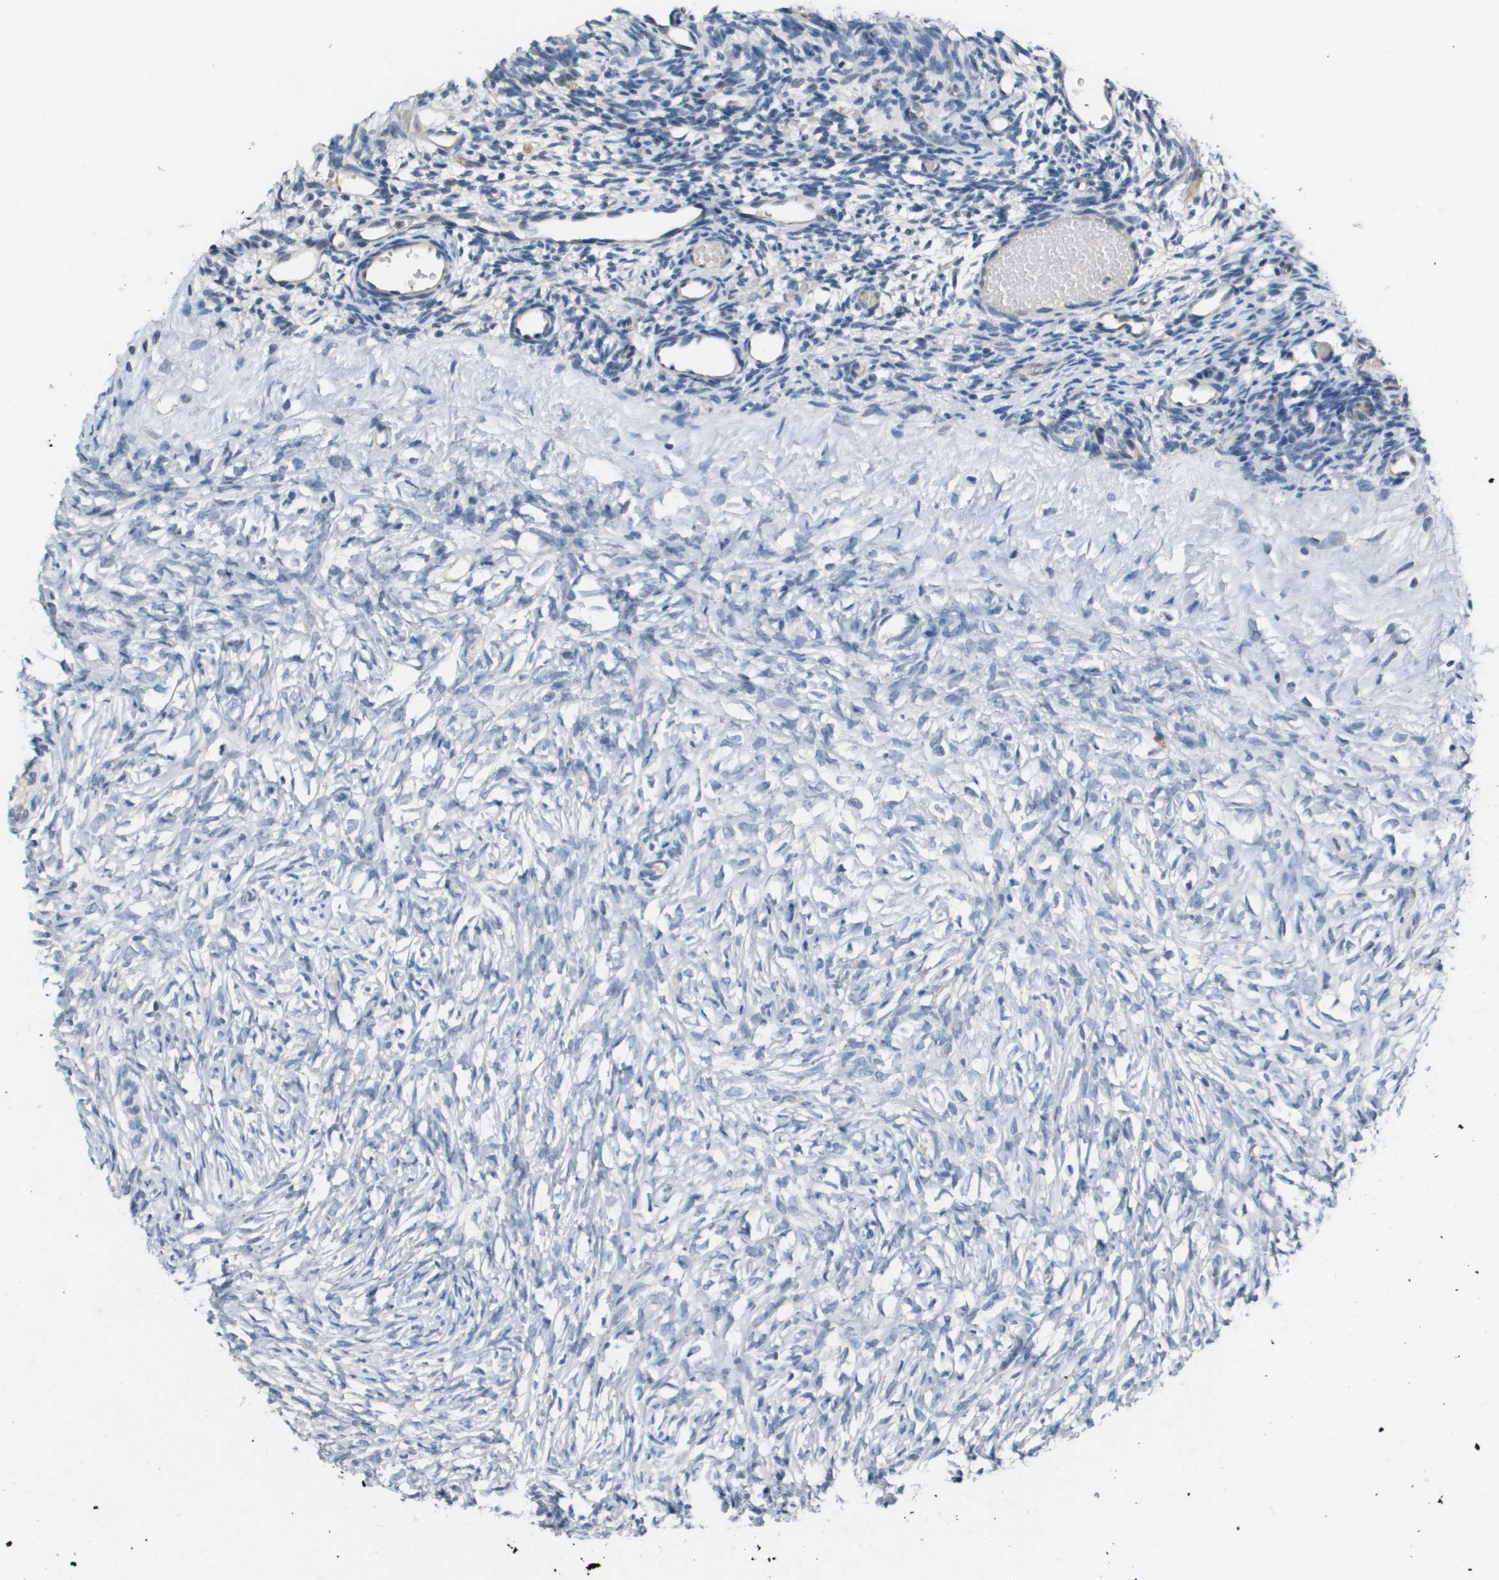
{"staining": {"intensity": "weak", "quantity": "<25%", "location": "cytoplasmic/membranous"}, "tissue": "ovary", "cell_type": "Follicle cells", "image_type": "normal", "snomed": [{"axis": "morphology", "description": "Normal tissue, NOS"}, {"axis": "topography", "description": "Ovary"}], "caption": "Immunohistochemical staining of normal ovary reveals no significant staining in follicle cells. (DAB (3,3'-diaminobenzidine) immunohistochemistry with hematoxylin counter stain).", "gene": "CAPN11", "patient": {"sex": "female", "age": 35}}